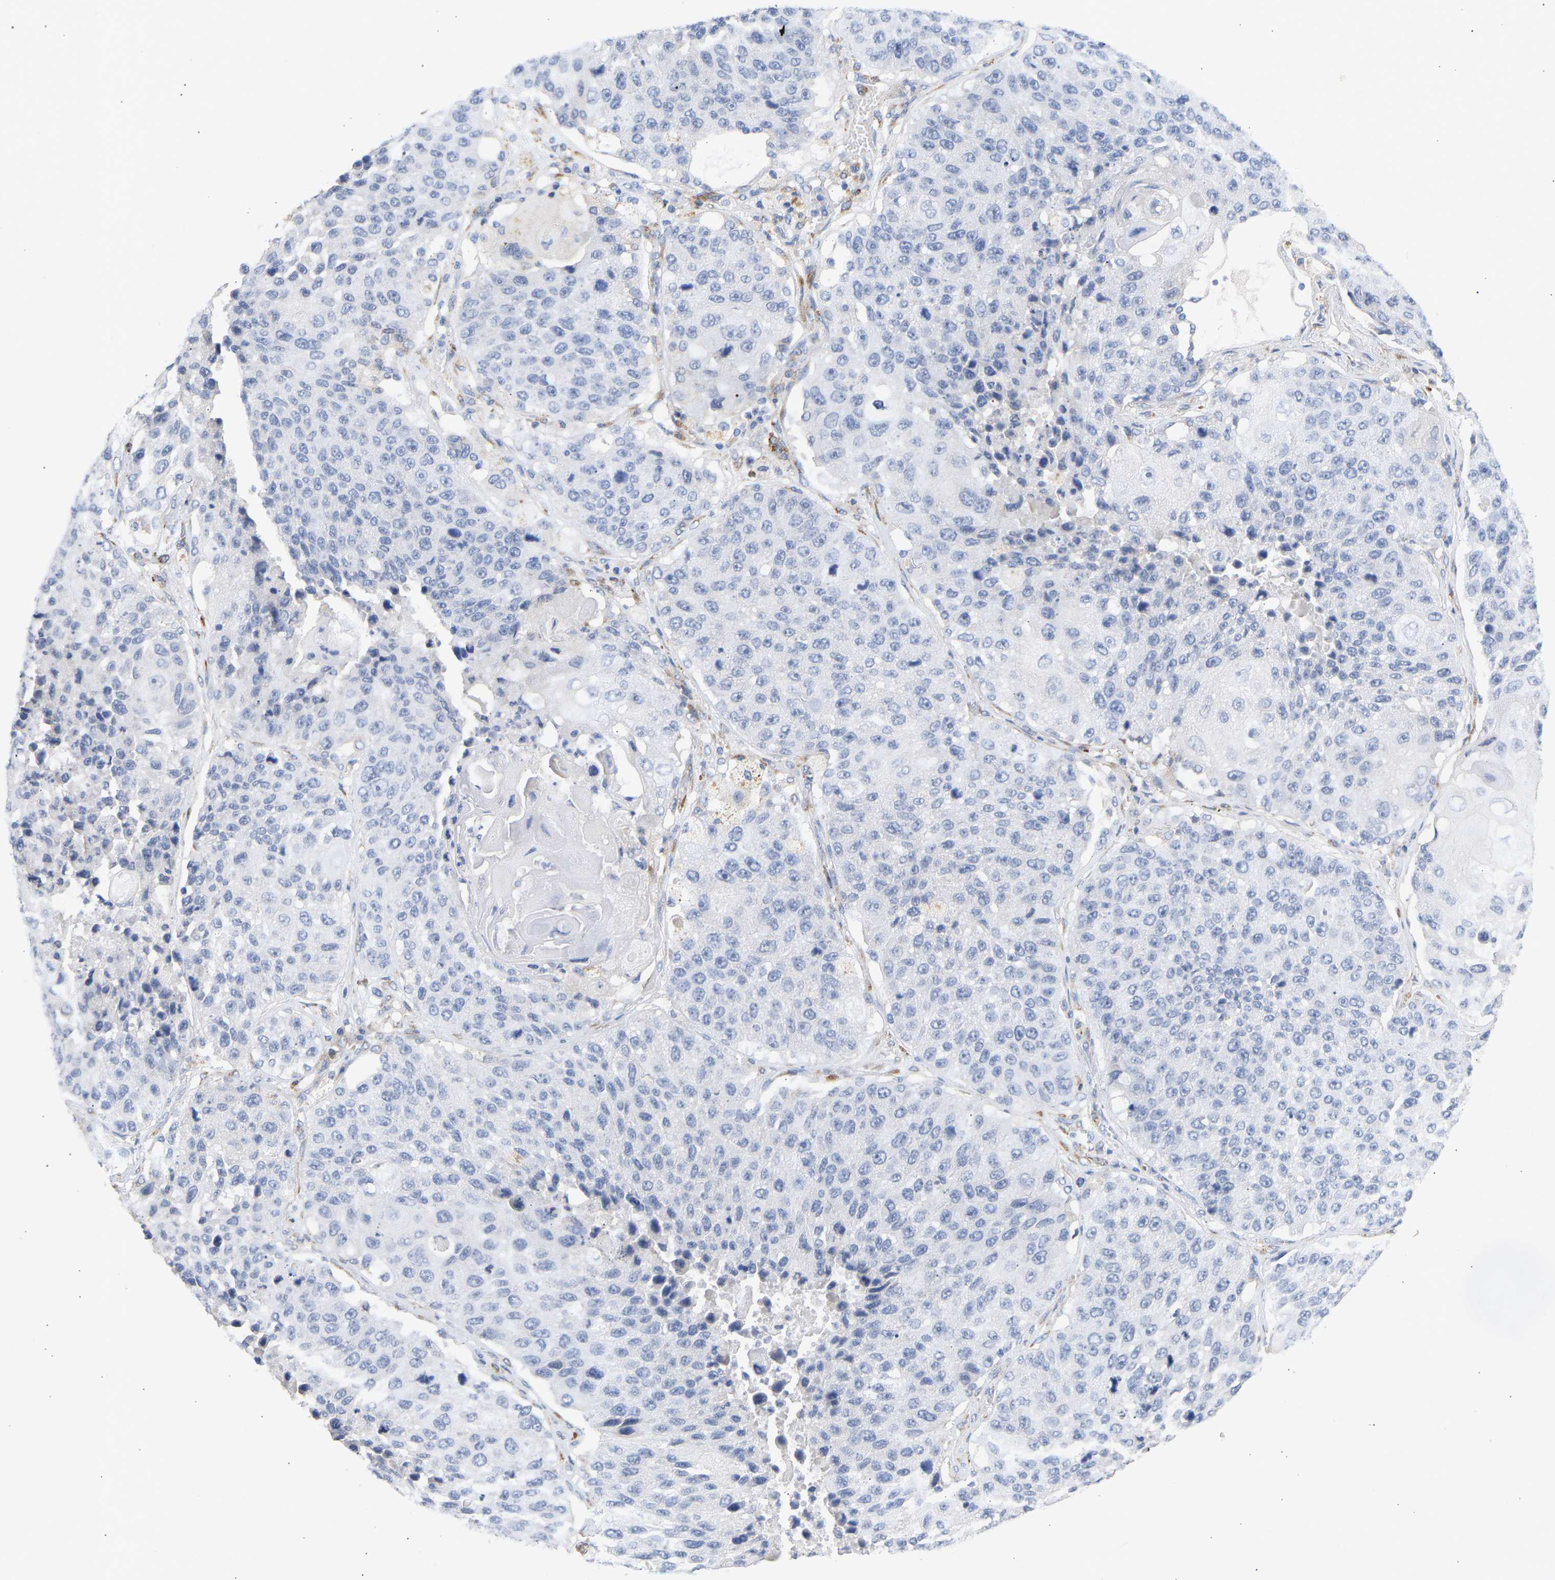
{"staining": {"intensity": "negative", "quantity": "none", "location": "none"}, "tissue": "lung cancer", "cell_type": "Tumor cells", "image_type": "cancer", "snomed": [{"axis": "morphology", "description": "Squamous cell carcinoma, NOS"}, {"axis": "topography", "description": "Lung"}], "caption": "An image of lung cancer stained for a protein displays no brown staining in tumor cells.", "gene": "SELENOM", "patient": {"sex": "male", "age": 61}}